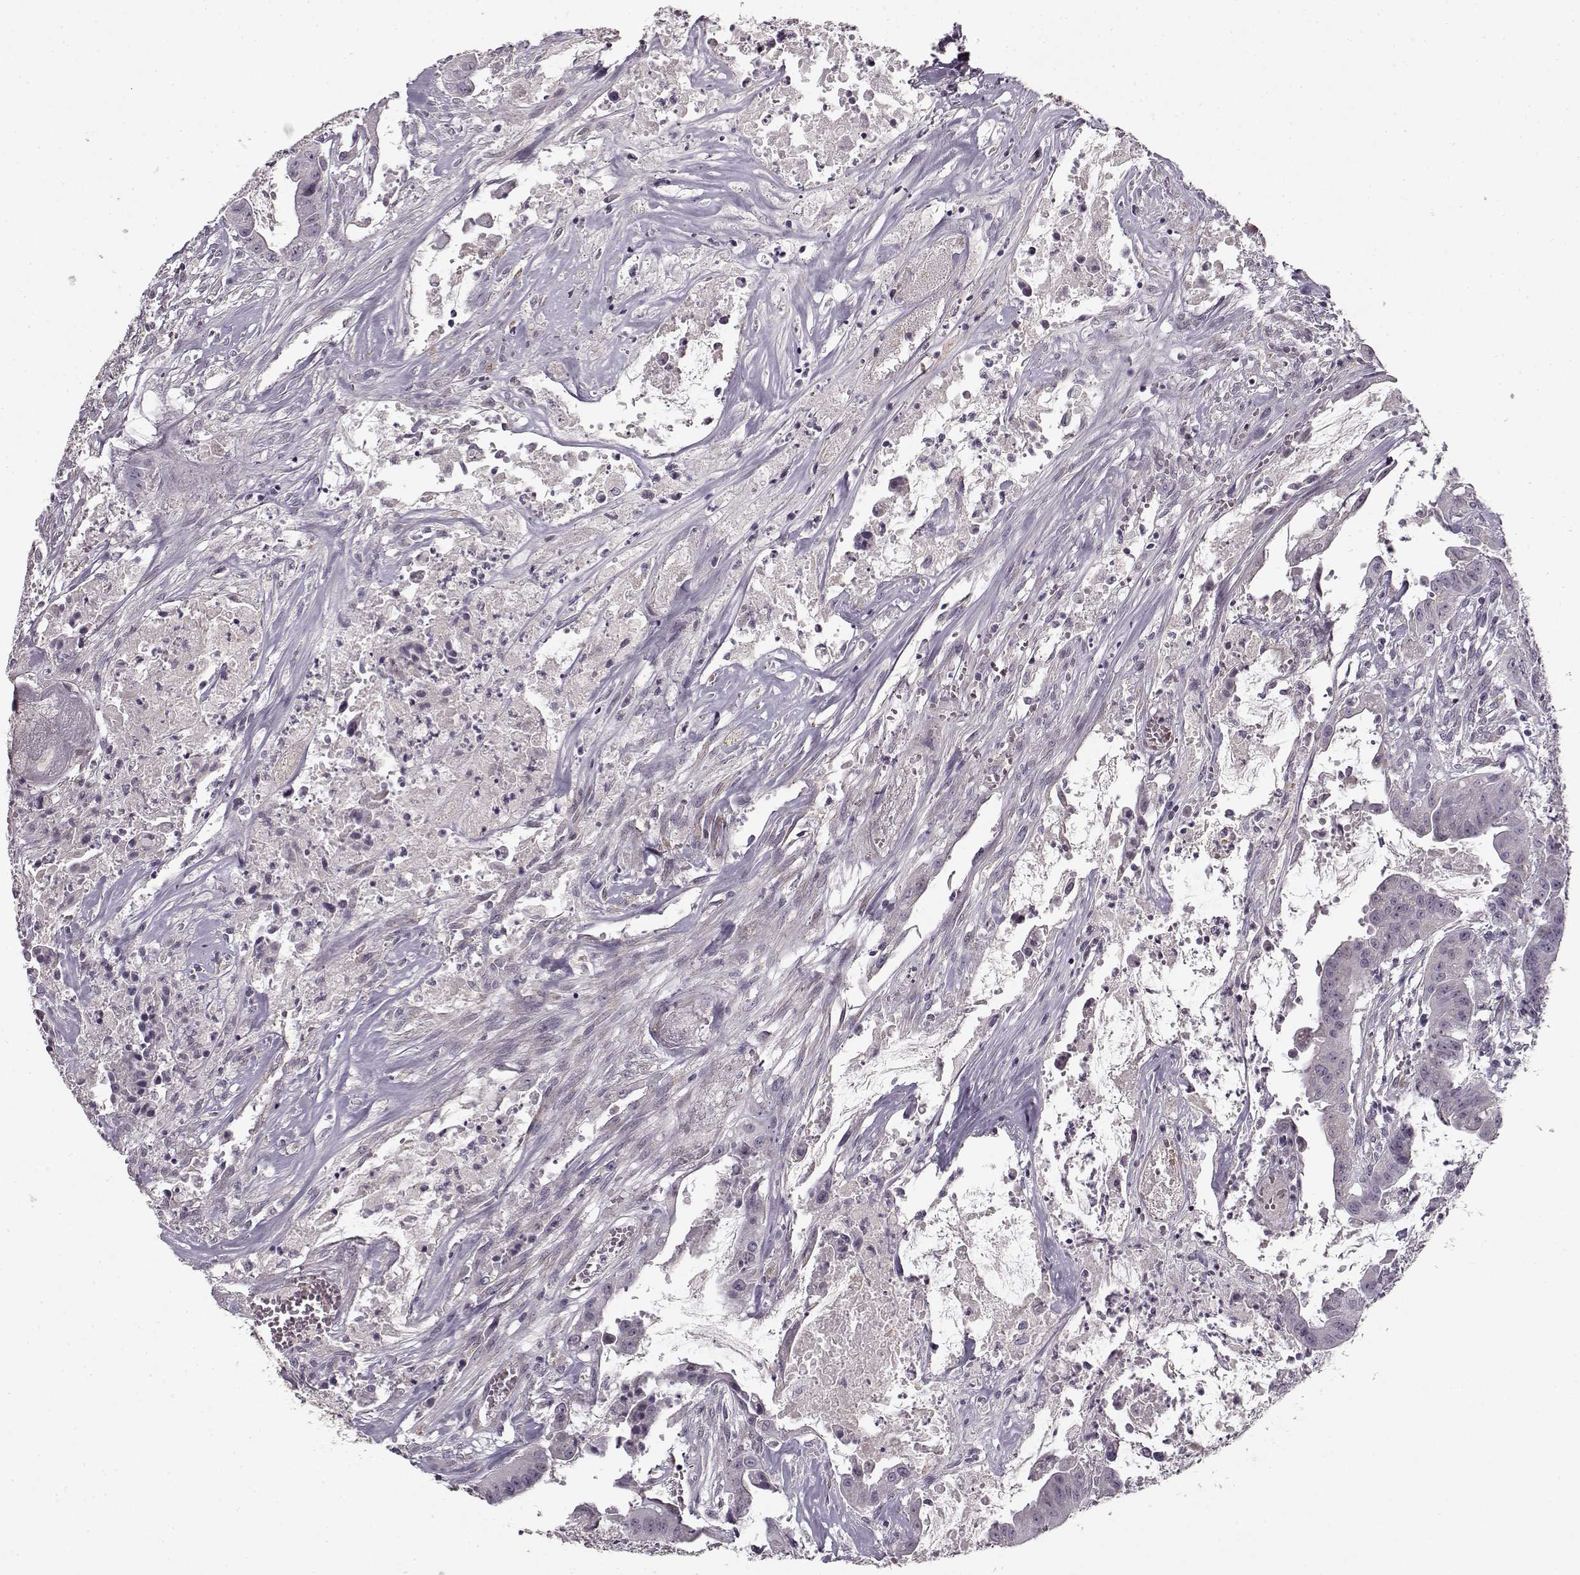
{"staining": {"intensity": "negative", "quantity": "none", "location": "none"}, "tissue": "colorectal cancer", "cell_type": "Tumor cells", "image_type": "cancer", "snomed": [{"axis": "morphology", "description": "Adenocarcinoma, NOS"}, {"axis": "topography", "description": "Colon"}], "caption": "DAB (3,3'-diaminobenzidine) immunohistochemical staining of colorectal adenocarcinoma reveals no significant staining in tumor cells.", "gene": "LAMB2", "patient": {"sex": "male", "age": 33}}